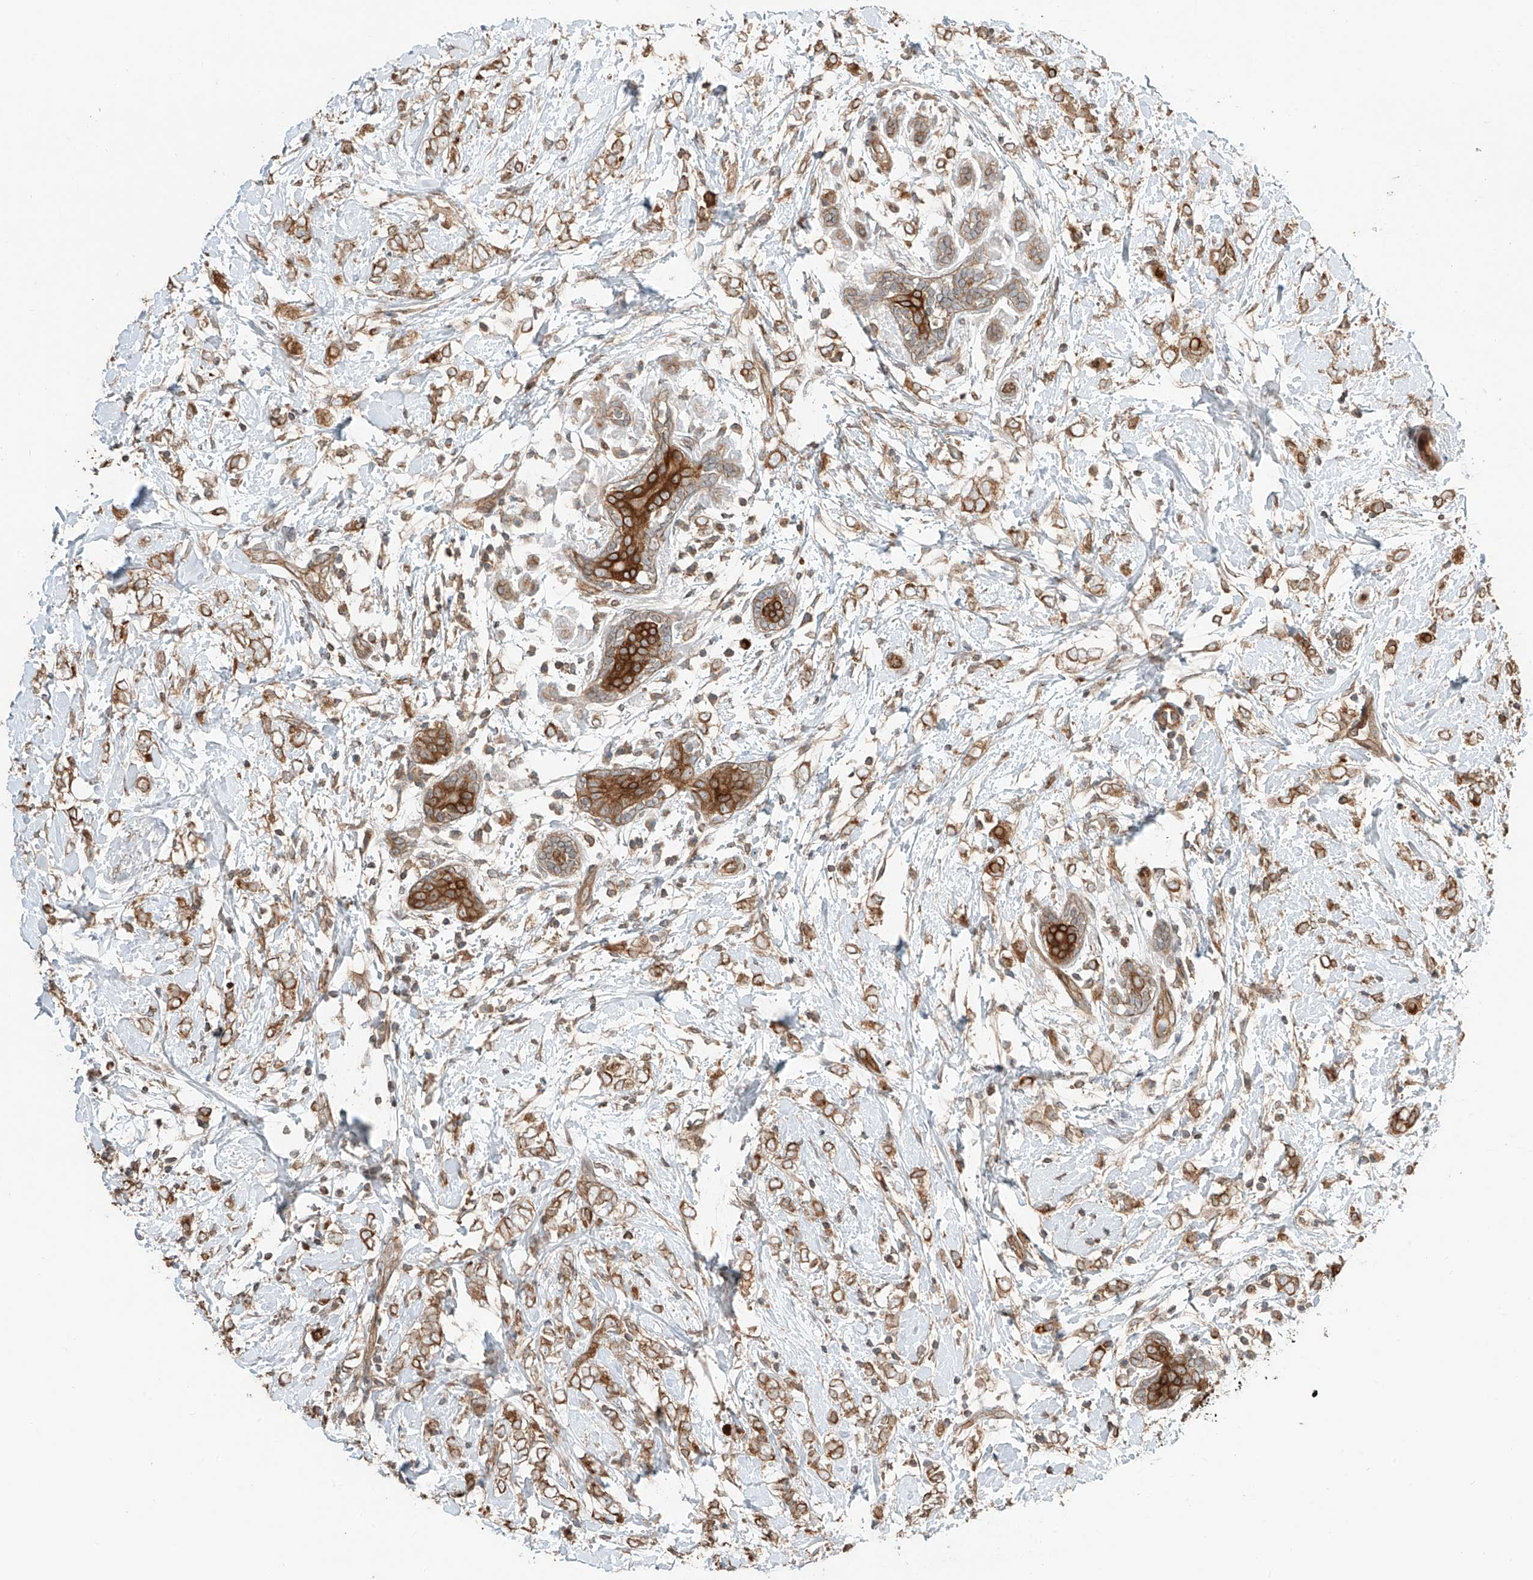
{"staining": {"intensity": "moderate", "quantity": ">75%", "location": "cytoplasmic/membranous"}, "tissue": "breast cancer", "cell_type": "Tumor cells", "image_type": "cancer", "snomed": [{"axis": "morphology", "description": "Normal tissue, NOS"}, {"axis": "morphology", "description": "Lobular carcinoma"}, {"axis": "topography", "description": "Breast"}], "caption": "Brown immunohistochemical staining in human breast cancer exhibits moderate cytoplasmic/membranous expression in about >75% of tumor cells.", "gene": "CEP162", "patient": {"sex": "female", "age": 47}}